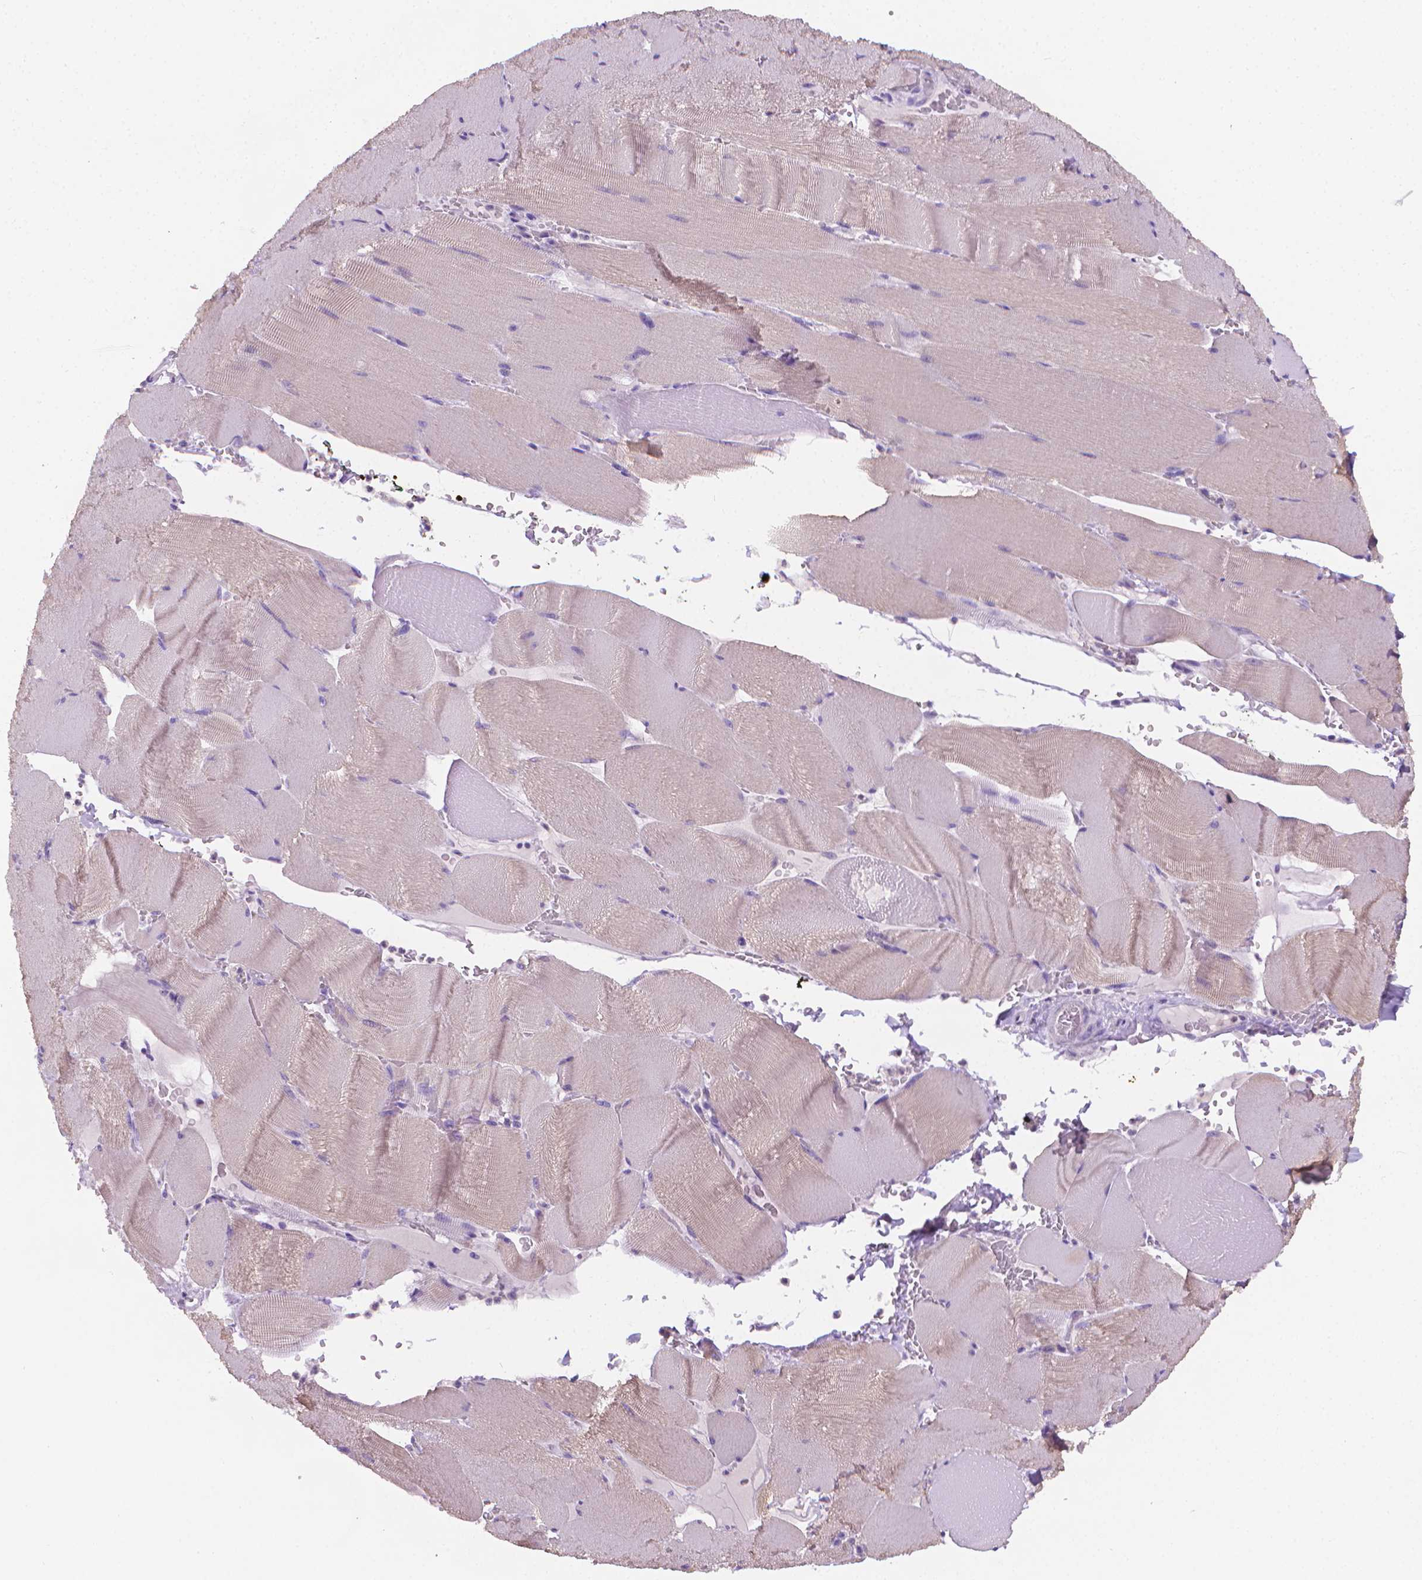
{"staining": {"intensity": "negative", "quantity": "none", "location": "none"}, "tissue": "skeletal muscle", "cell_type": "Myocytes", "image_type": "normal", "snomed": [{"axis": "morphology", "description": "Normal tissue, NOS"}, {"axis": "topography", "description": "Skeletal muscle"}], "caption": "This image is of normal skeletal muscle stained with IHC to label a protein in brown with the nuclei are counter-stained blue. There is no staining in myocytes. (Stains: DAB (3,3'-diaminobenzidine) immunohistochemistry (IHC) with hematoxylin counter stain, Microscopy: brightfield microscopy at high magnification).", "gene": "FASN", "patient": {"sex": "male", "age": 56}}